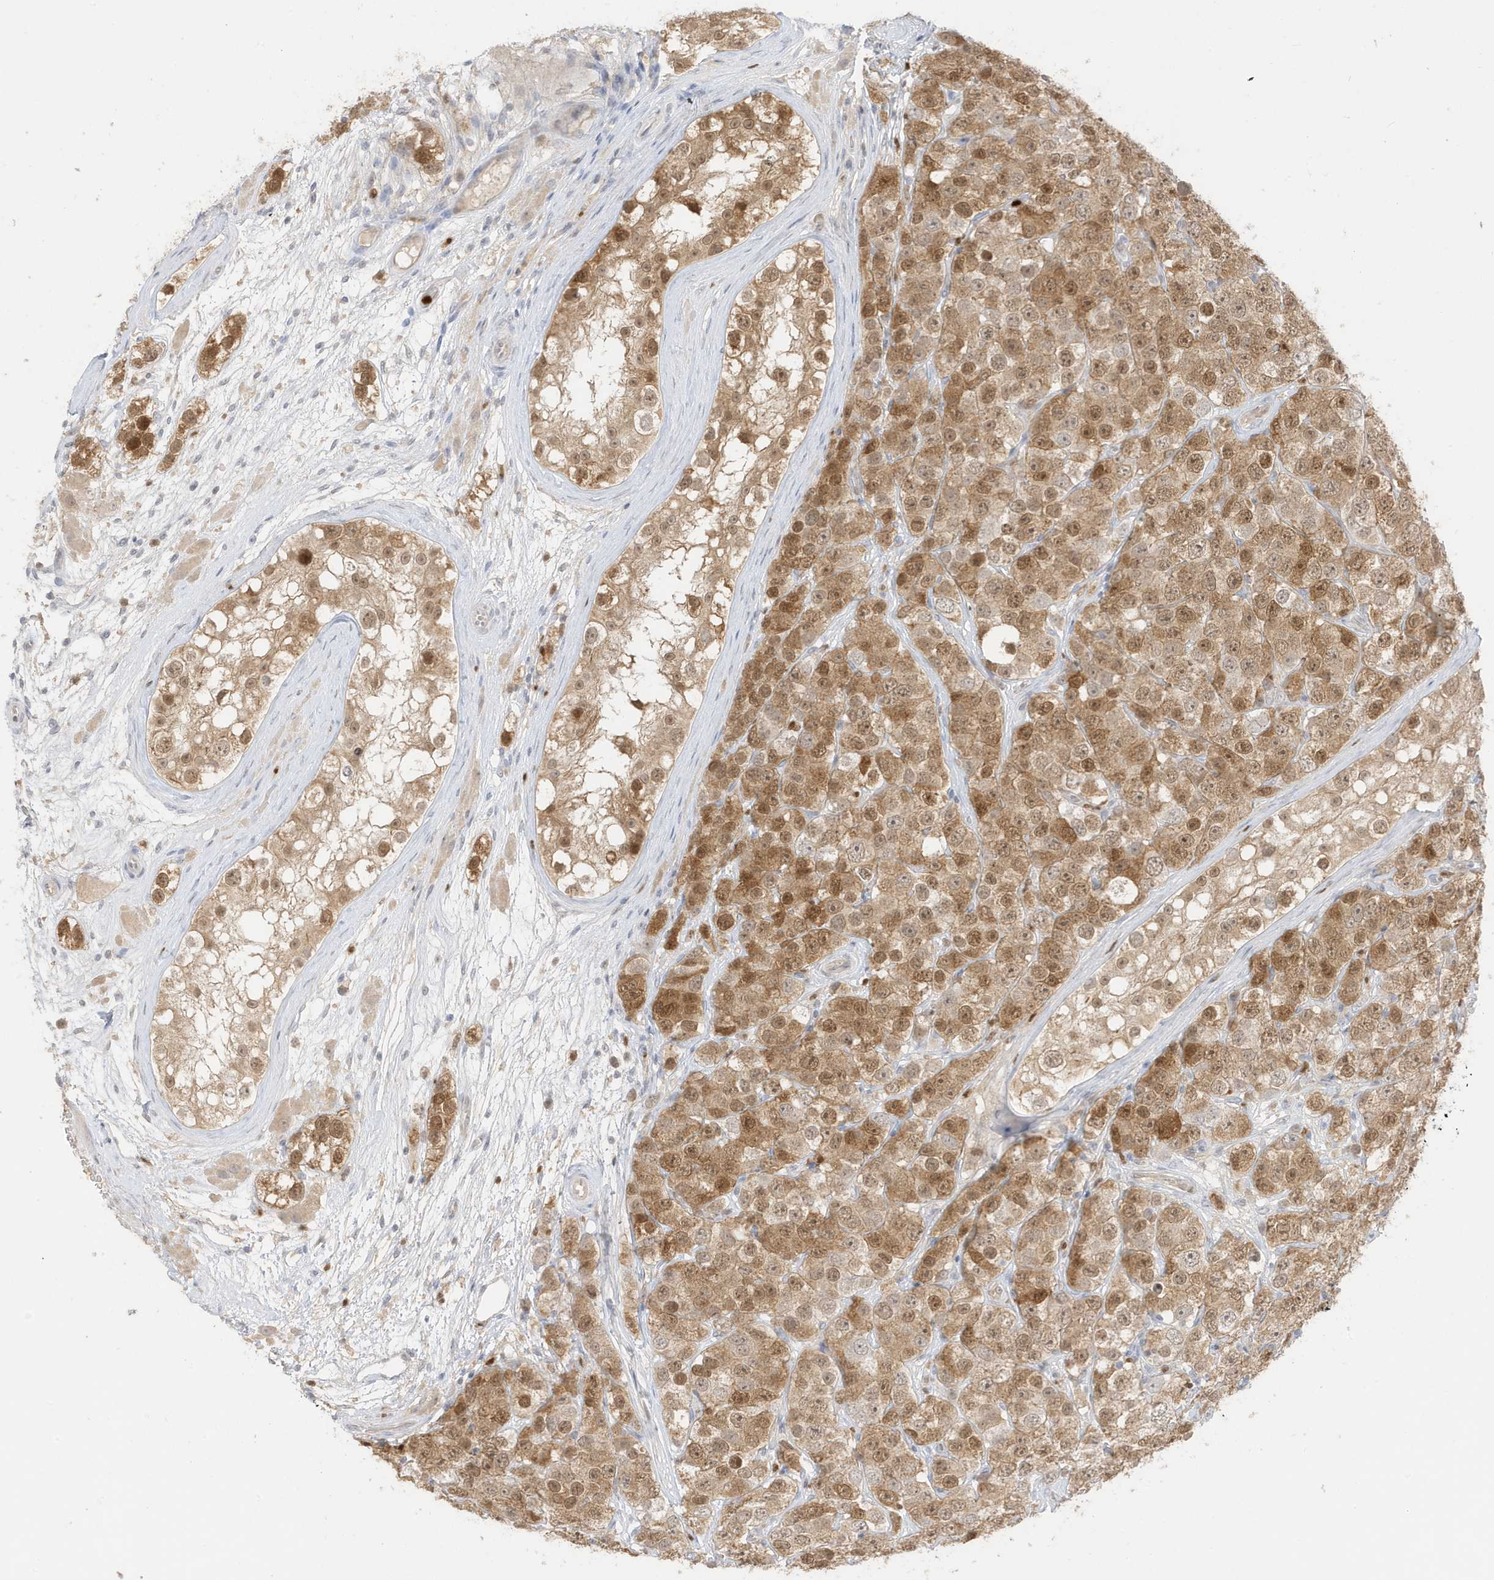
{"staining": {"intensity": "moderate", "quantity": ">75%", "location": "cytoplasmic/membranous,nuclear"}, "tissue": "testis cancer", "cell_type": "Tumor cells", "image_type": "cancer", "snomed": [{"axis": "morphology", "description": "Seminoma, NOS"}, {"axis": "topography", "description": "Testis"}], "caption": "A micrograph showing moderate cytoplasmic/membranous and nuclear staining in about >75% of tumor cells in testis cancer (seminoma), as visualized by brown immunohistochemical staining.", "gene": "GCA", "patient": {"sex": "male", "age": 28}}